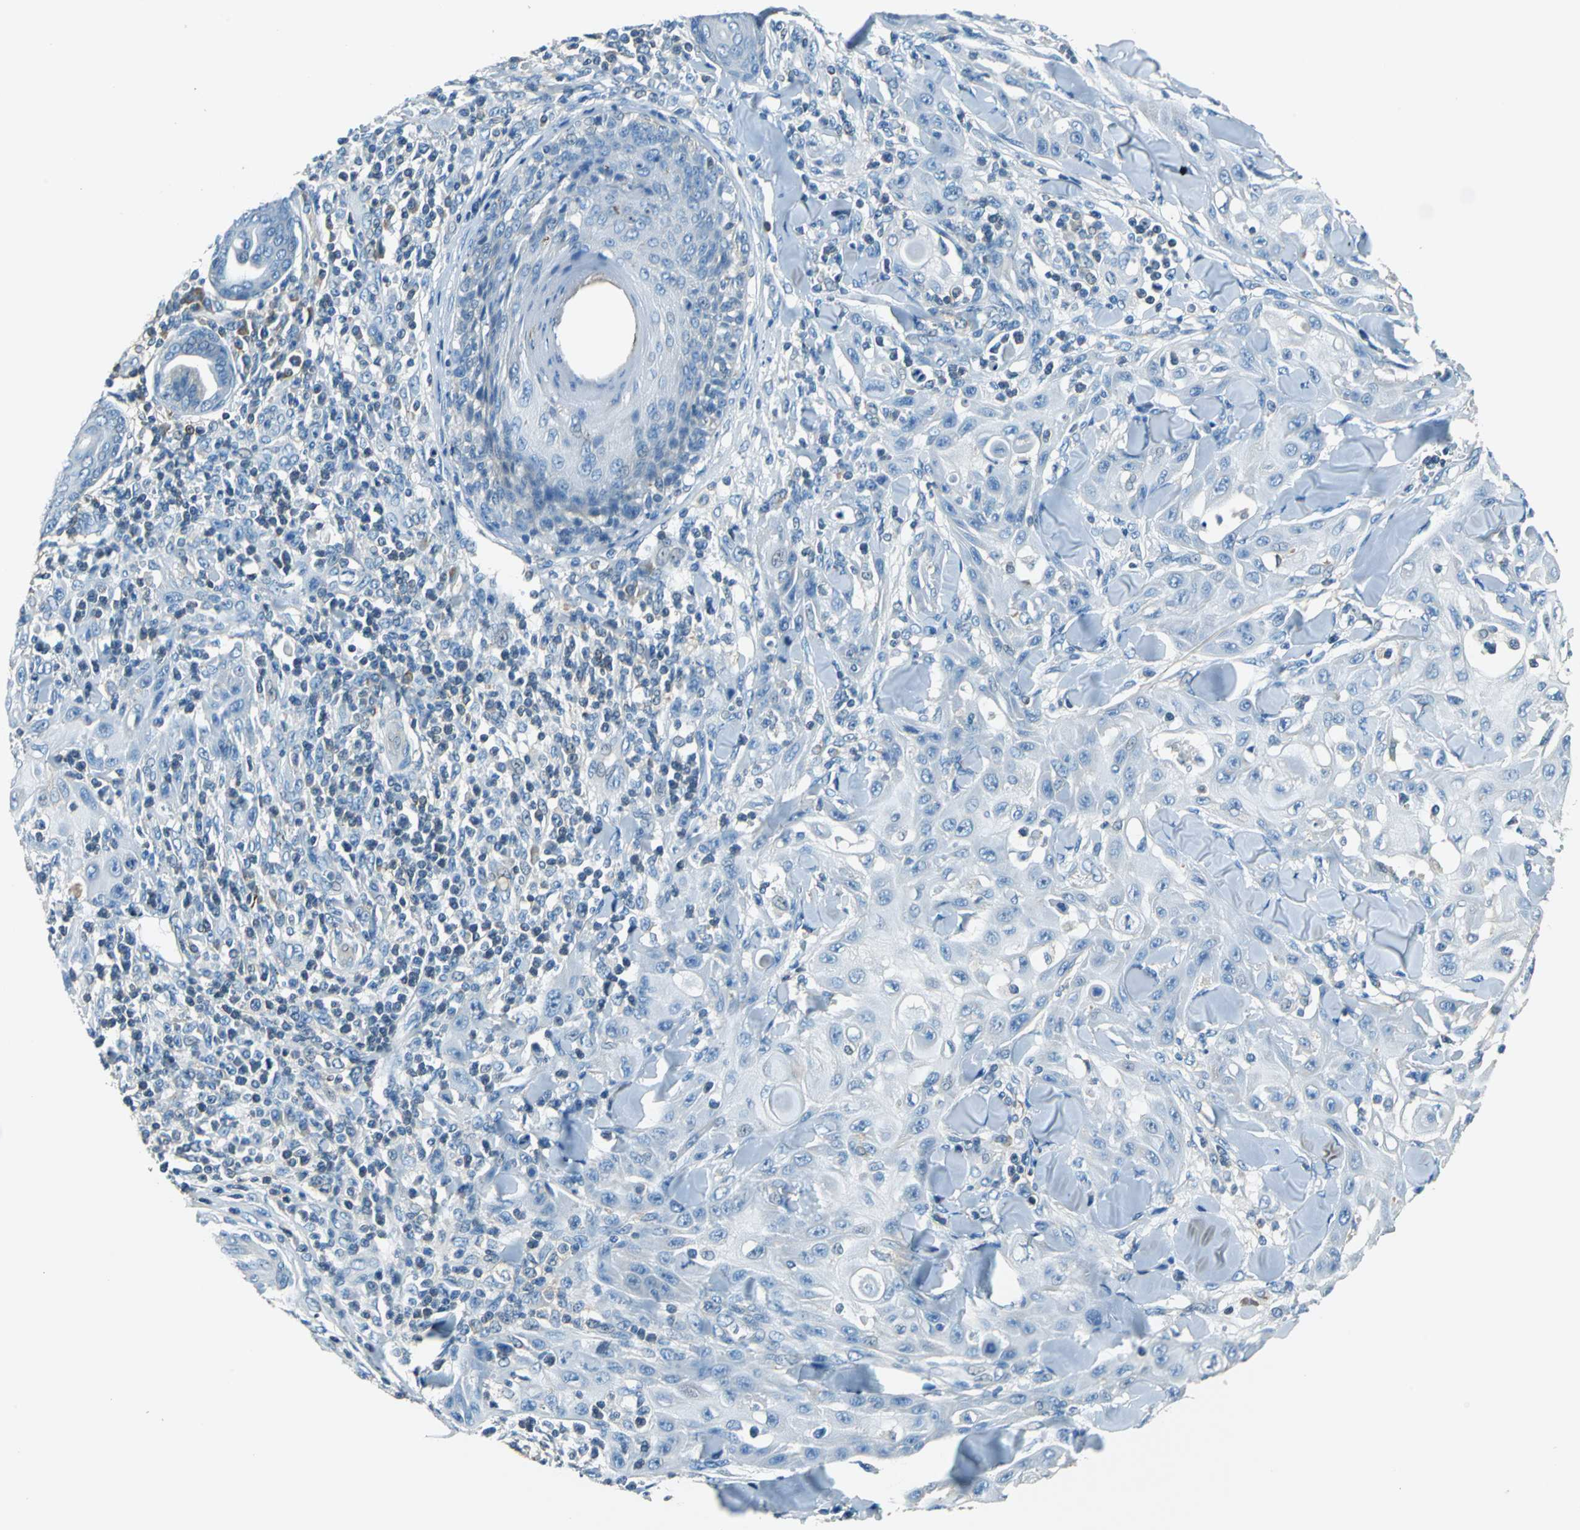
{"staining": {"intensity": "negative", "quantity": "none", "location": "none"}, "tissue": "skin cancer", "cell_type": "Tumor cells", "image_type": "cancer", "snomed": [{"axis": "morphology", "description": "Squamous cell carcinoma, NOS"}, {"axis": "topography", "description": "Skin"}], "caption": "Human skin cancer stained for a protein using IHC displays no positivity in tumor cells.", "gene": "PRKCA", "patient": {"sex": "male", "age": 24}}